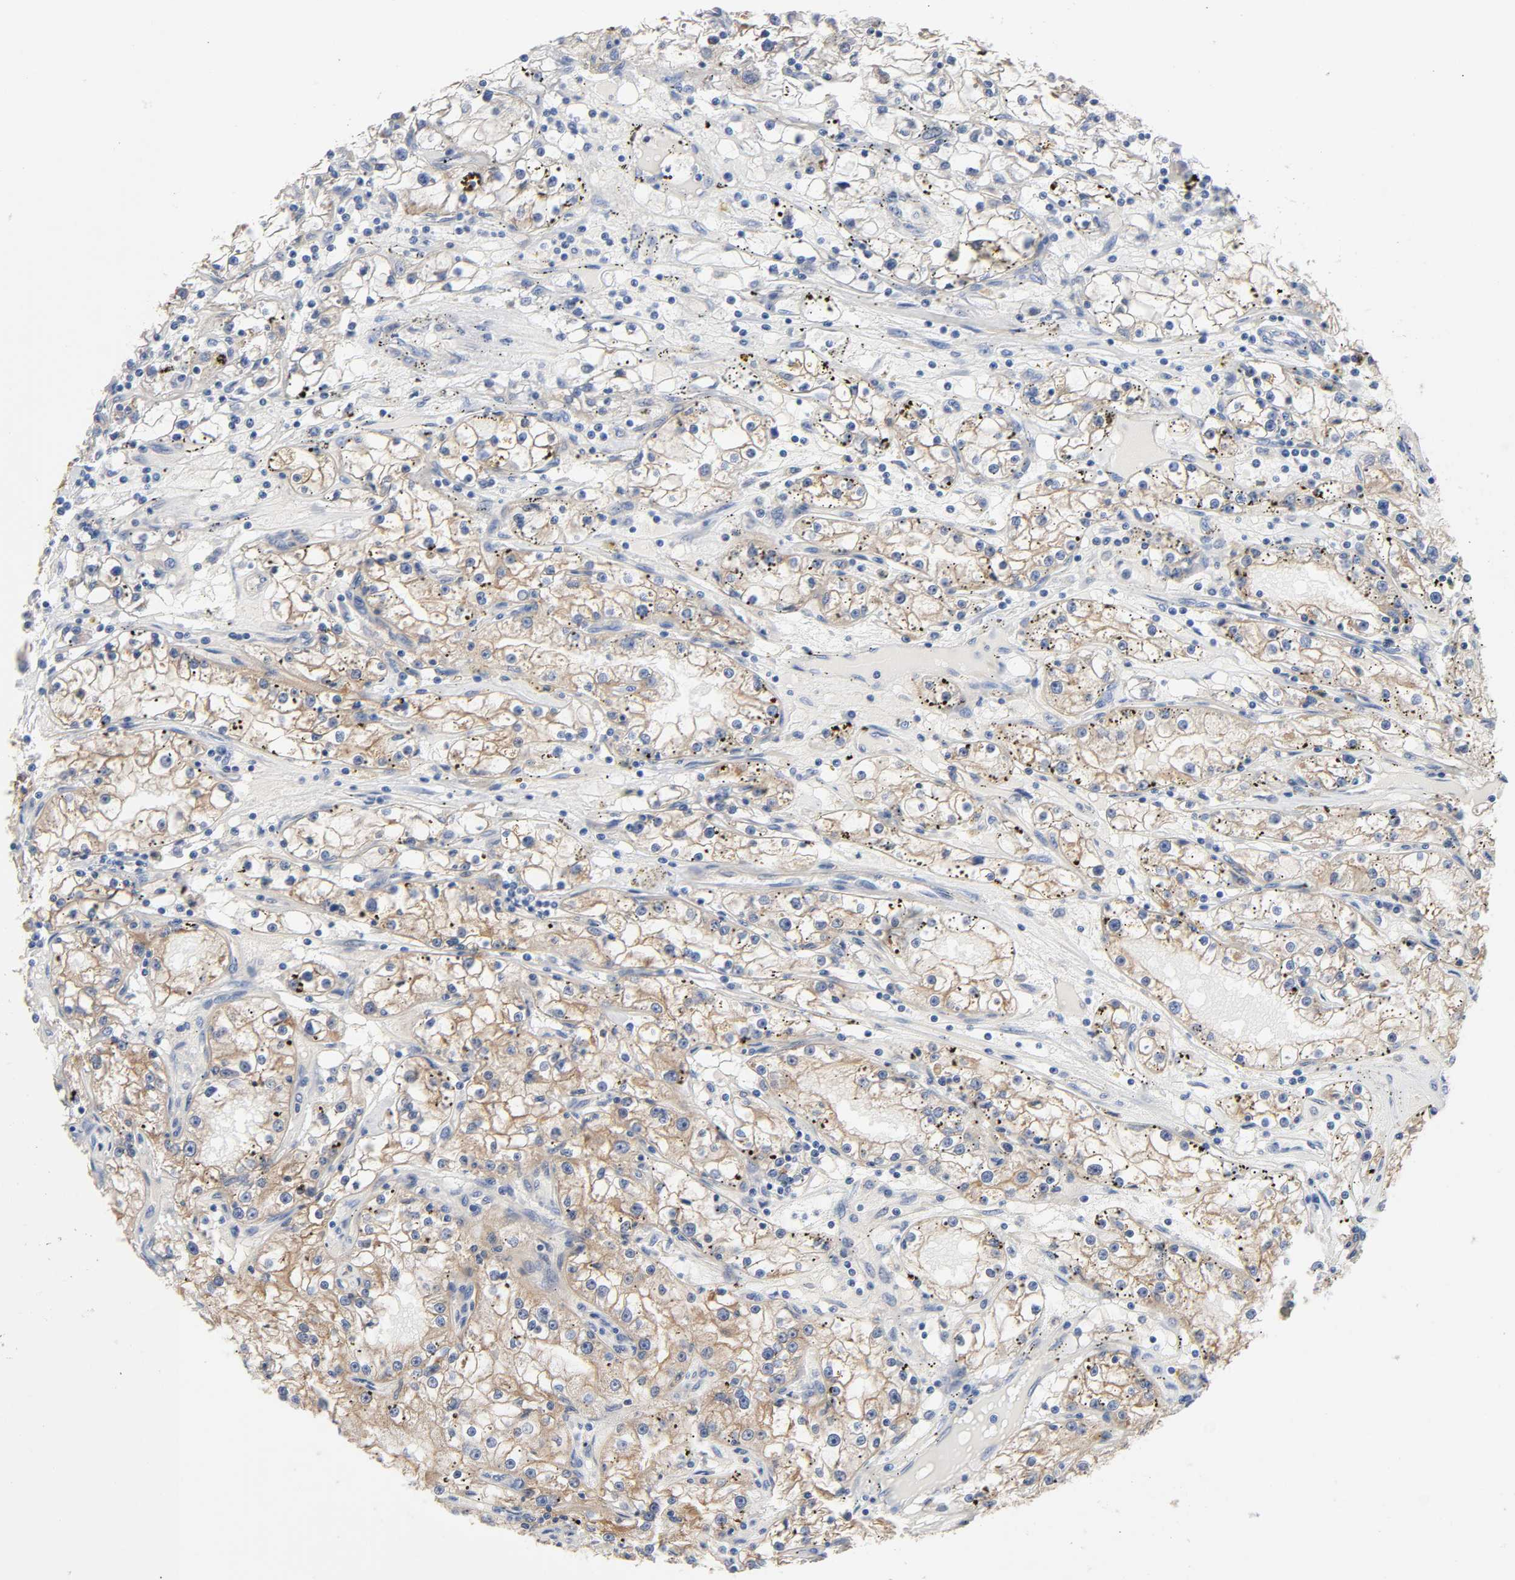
{"staining": {"intensity": "moderate", "quantity": "25%-75%", "location": "cytoplasmic/membranous"}, "tissue": "renal cancer", "cell_type": "Tumor cells", "image_type": "cancer", "snomed": [{"axis": "morphology", "description": "Adenocarcinoma, NOS"}, {"axis": "topography", "description": "Kidney"}], "caption": "Protein staining displays moderate cytoplasmic/membranous positivity in about 25%-75% of tumor cells in adenocarcinoma (renal). (Stains: DAB in brown, nuclei in blue, Microscopy: brightfield microscopy at high magnification).", "gene": "PRKAB1", "patient": {"sex": "male", "age": 56}}